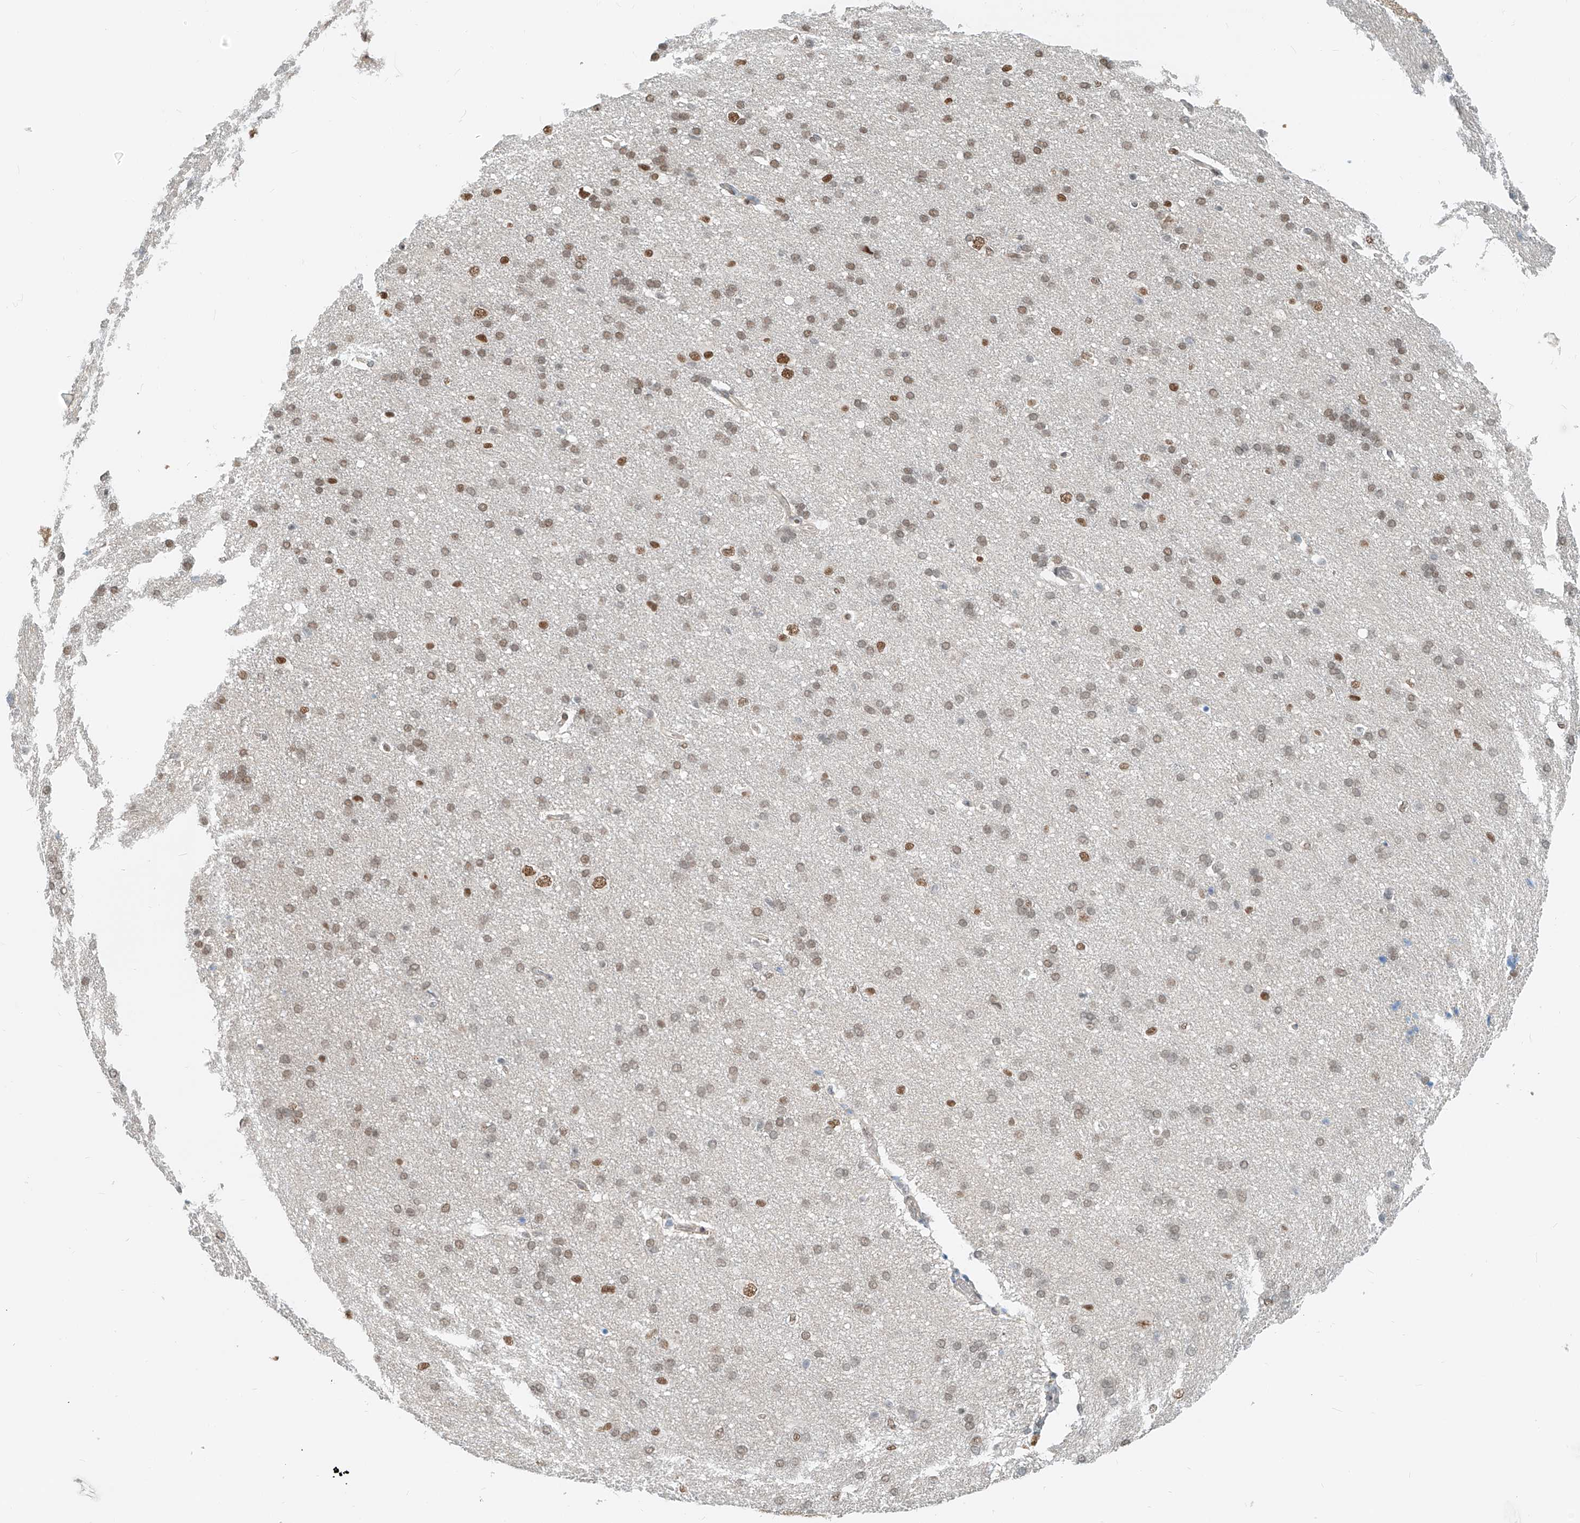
{"staining": {"intensity": "negative", "quantity": "none", "location": "none"}, "tissue": "cerebral cortex", "cell_type": "Endothelial cells", "image_type": "normal", "snomed": [{"axis": "morphology", "description": "Normal tissue, NOS"}, {"axis": "topography", "description": "Cerebral cortex"}], "caption": "This image is of normal cerebral cortex stained with immunohistochemistry to label a protein in brown with the nuclei are counter-stained blue. There is no expression in endothelial cells.", "gene": "SASH1", "patient": {"sex": "male", "age": 62}}